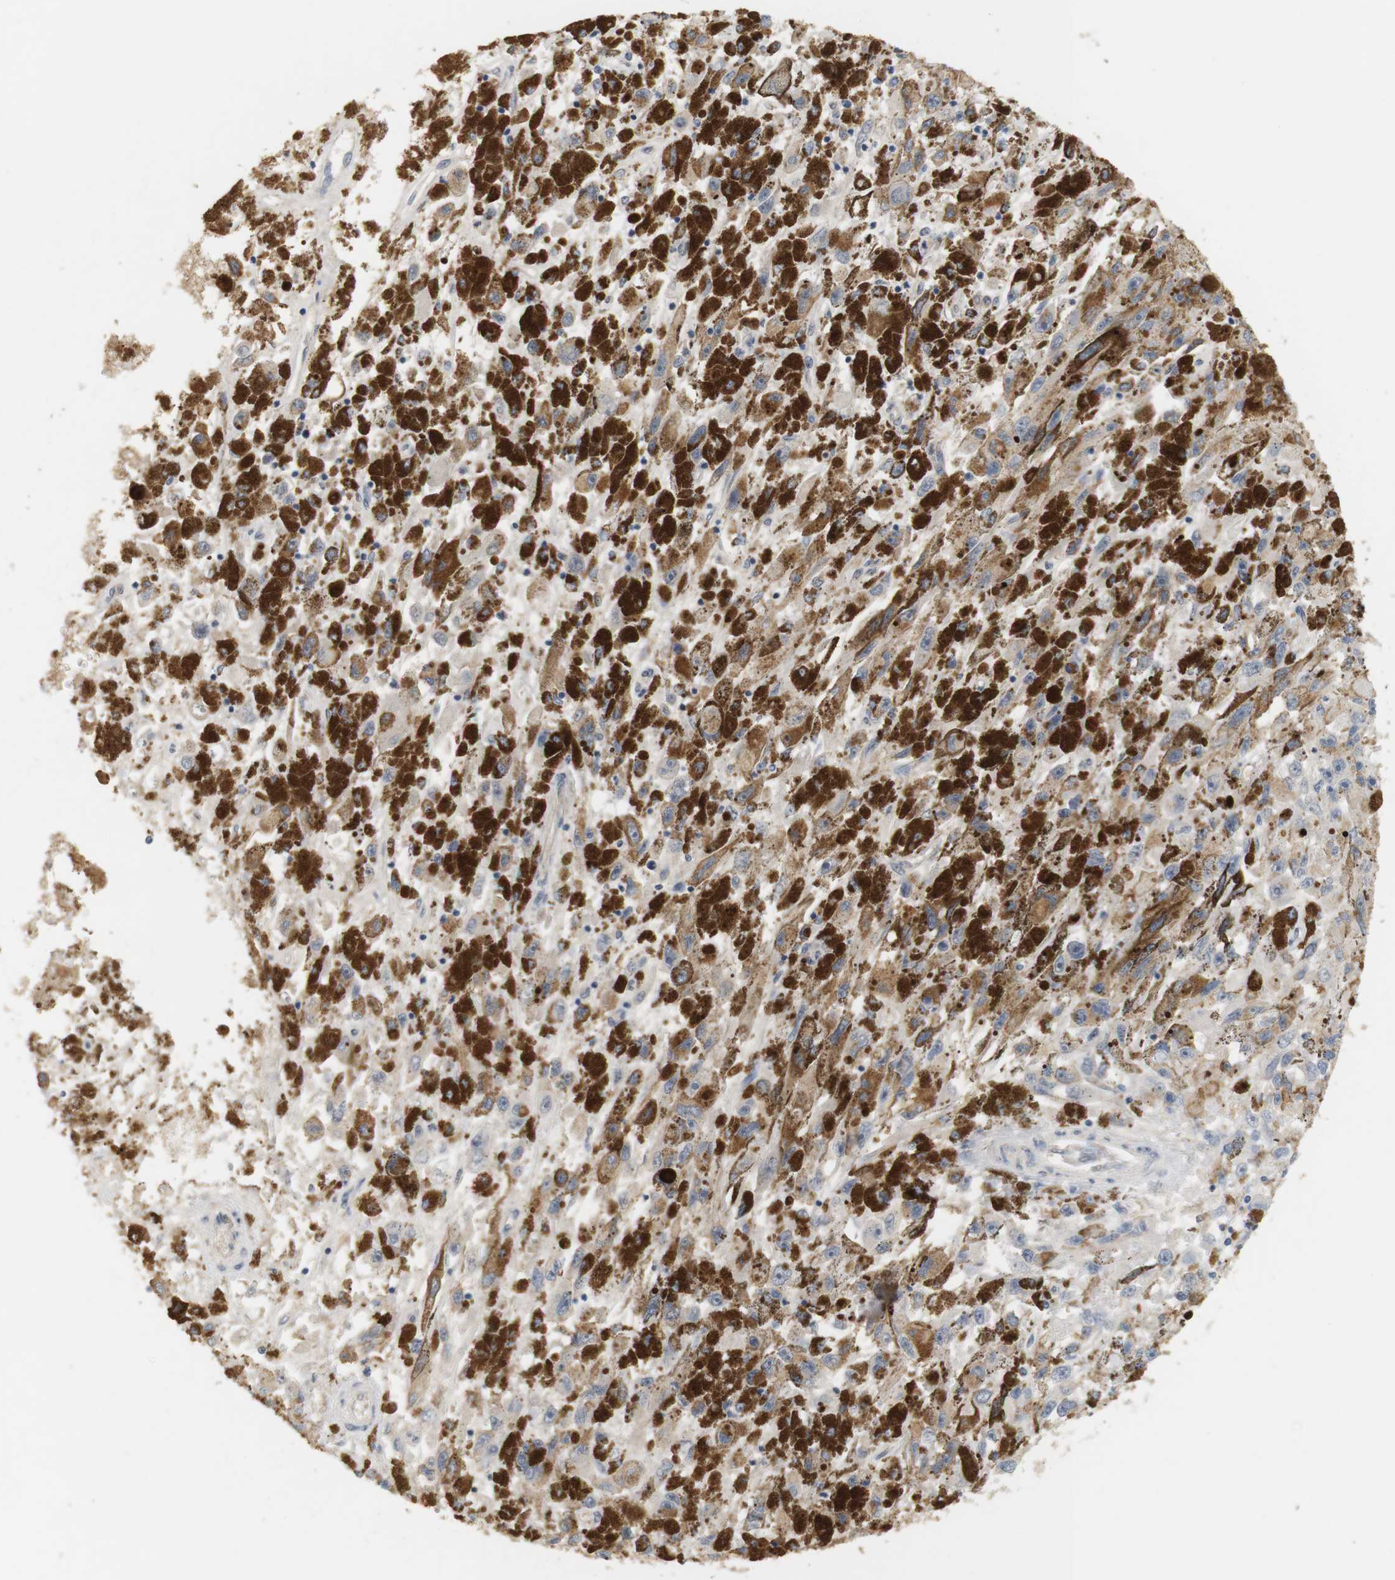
{"staining": {"intensity": "negative", "quantity": "none", "location": "none"}, "tissue": "melanoma", "cell_type": "Tumor cells", "image_type": "cancer", "snomed": [{"axis": "morphology", "description": "Malignant melanoma, NOS"}, {"axis": "topography", "description": "Skin"}], "caption": "Malignant melanoma was stained to show a protein in brown. There is no significant expression in tumor cells.", "gene": "OSR1", "patient": {"sex": "female", "age": 104}}